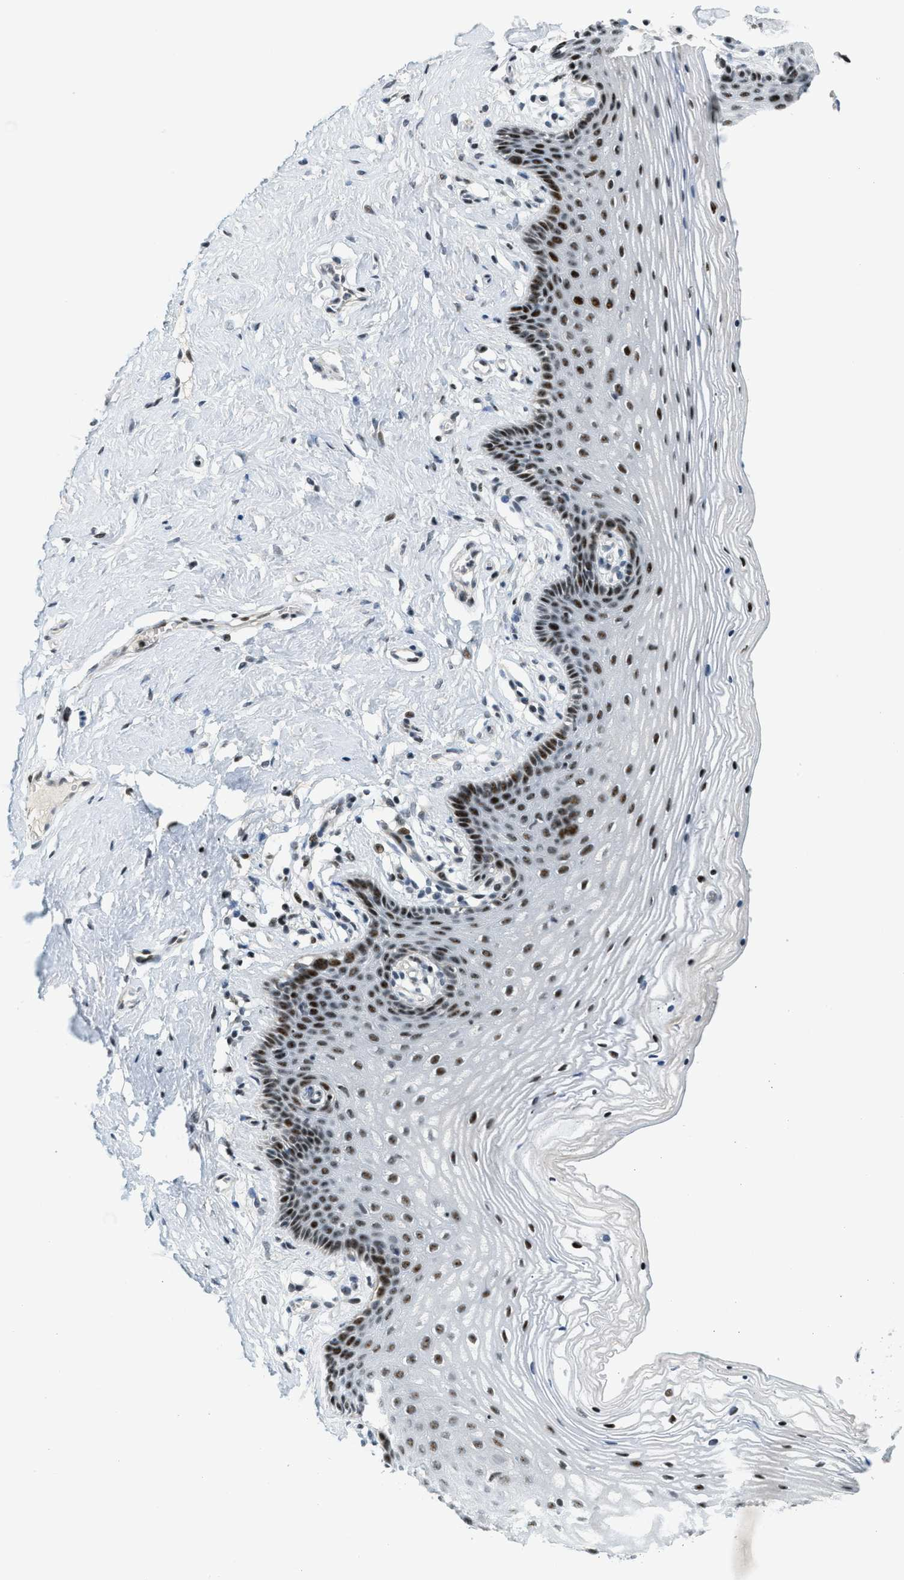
{"staining": {"intensity": "strong", "quantity": "25%-75%", "location": "nuclear"}, "tissue": "vagina", "cell_type": "Squamous epithelial cells", "image_type": "normal", "snomed": [{"axis": "morphology", "description": "Normal tissue, NOS"}, {"axis": "topography", "description": "Vagina"}], "caption": "Unremarkable vagina was stained to show a protein in brown. There is high levels of strong nuclear staining in approximately 25%-75% of squamous epithelial cells. The staining is performed using DAB brown chromogen to label protein expression. The nuclei are counter-stained blue using hematoxylin.", "gene": "ZDHHC23", "patient": {"sex": "female", "age": 32}}